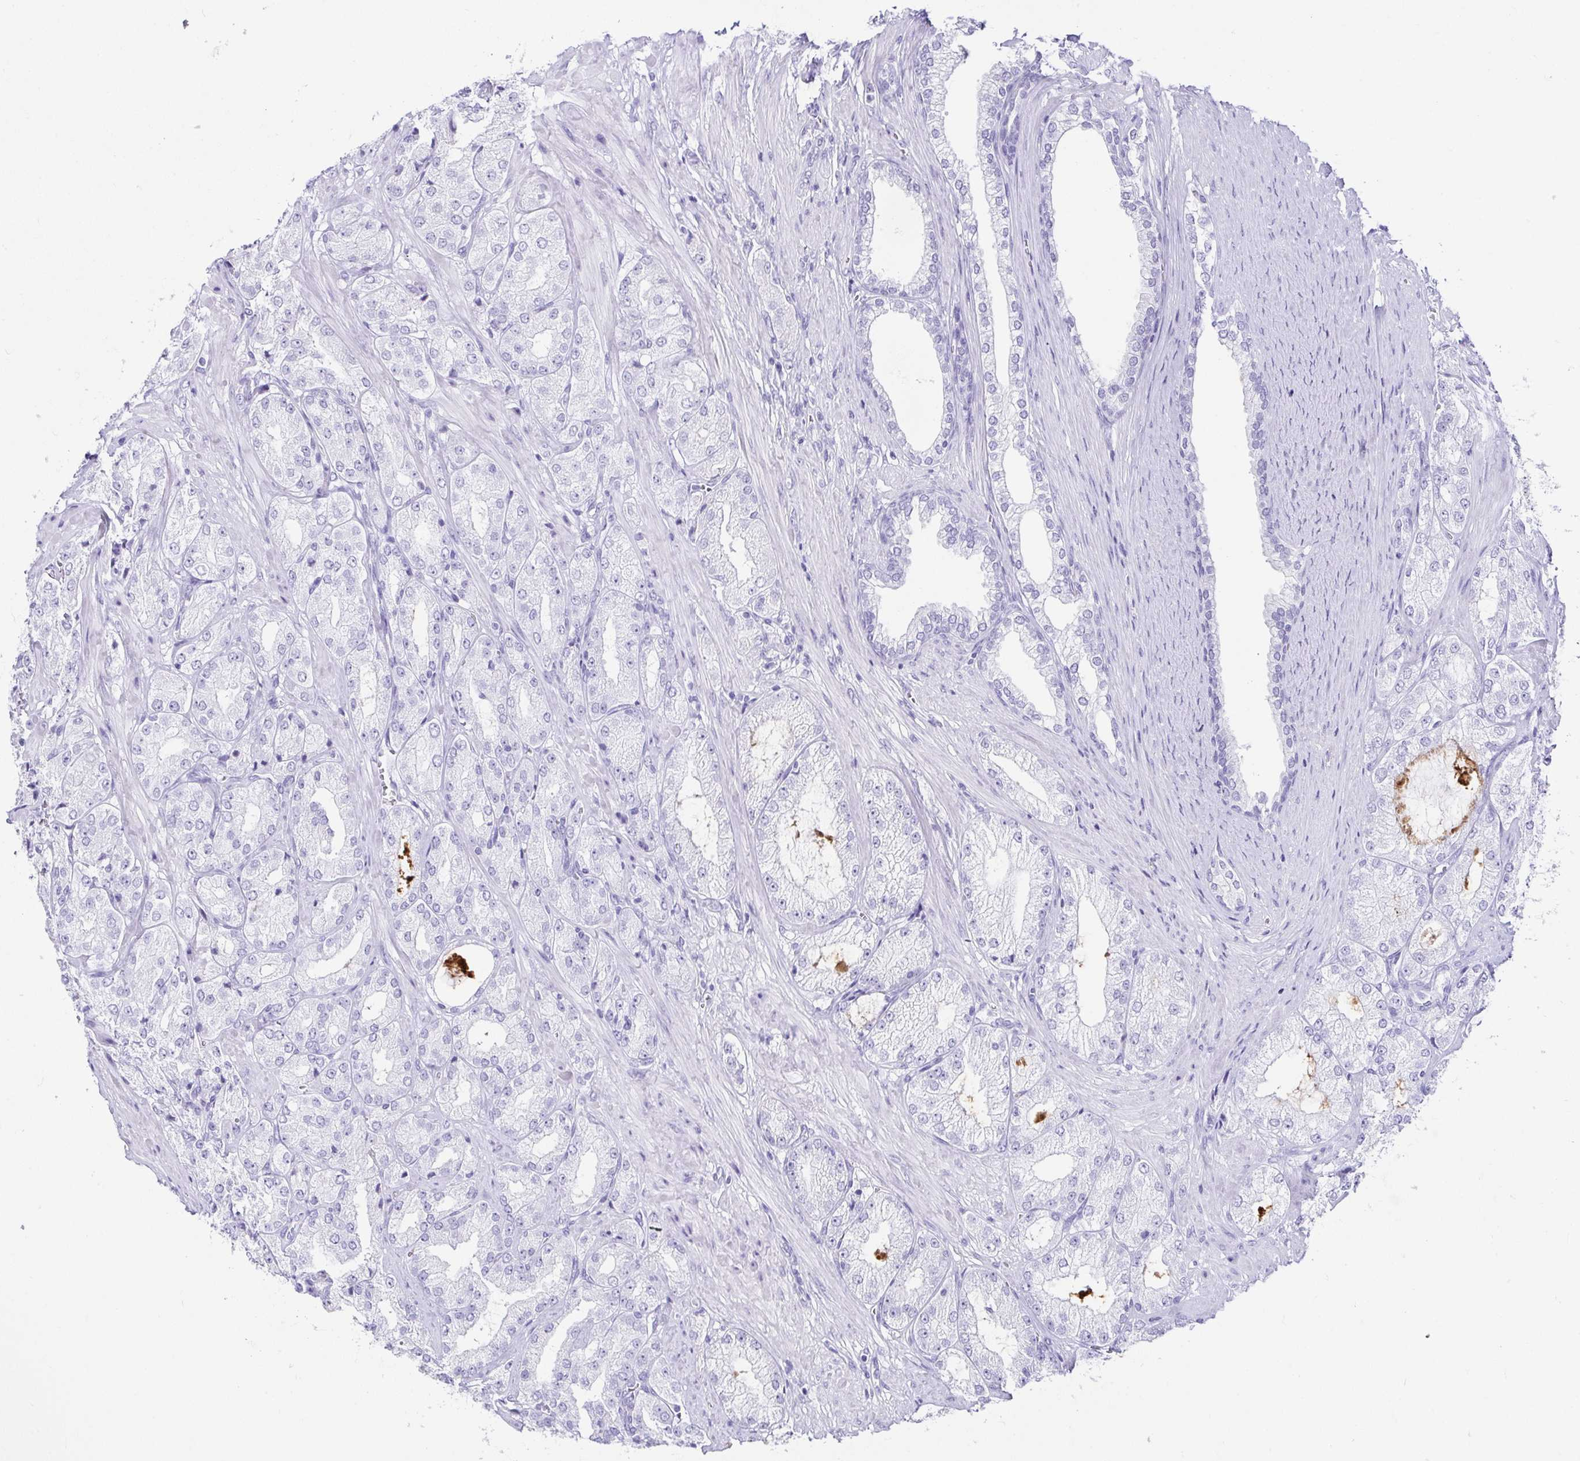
{"staining": {"intensity": "negative", "quantity": "none", "location": "none"}, "tissue": "prostate cancer", "cell_type": "Tumor cells", "image_type": "cancer", "snomed": [{"axis": "morphology", "description": "Adenocarcinoma, High grade"}, {"axis": "topography", "description": "Prostate"}], "caption": "Tumor cells are negative for brown protein staining in prostate cancer.", "gene": "CD164L2", "patient": {"sex": "male", "age": 68}}